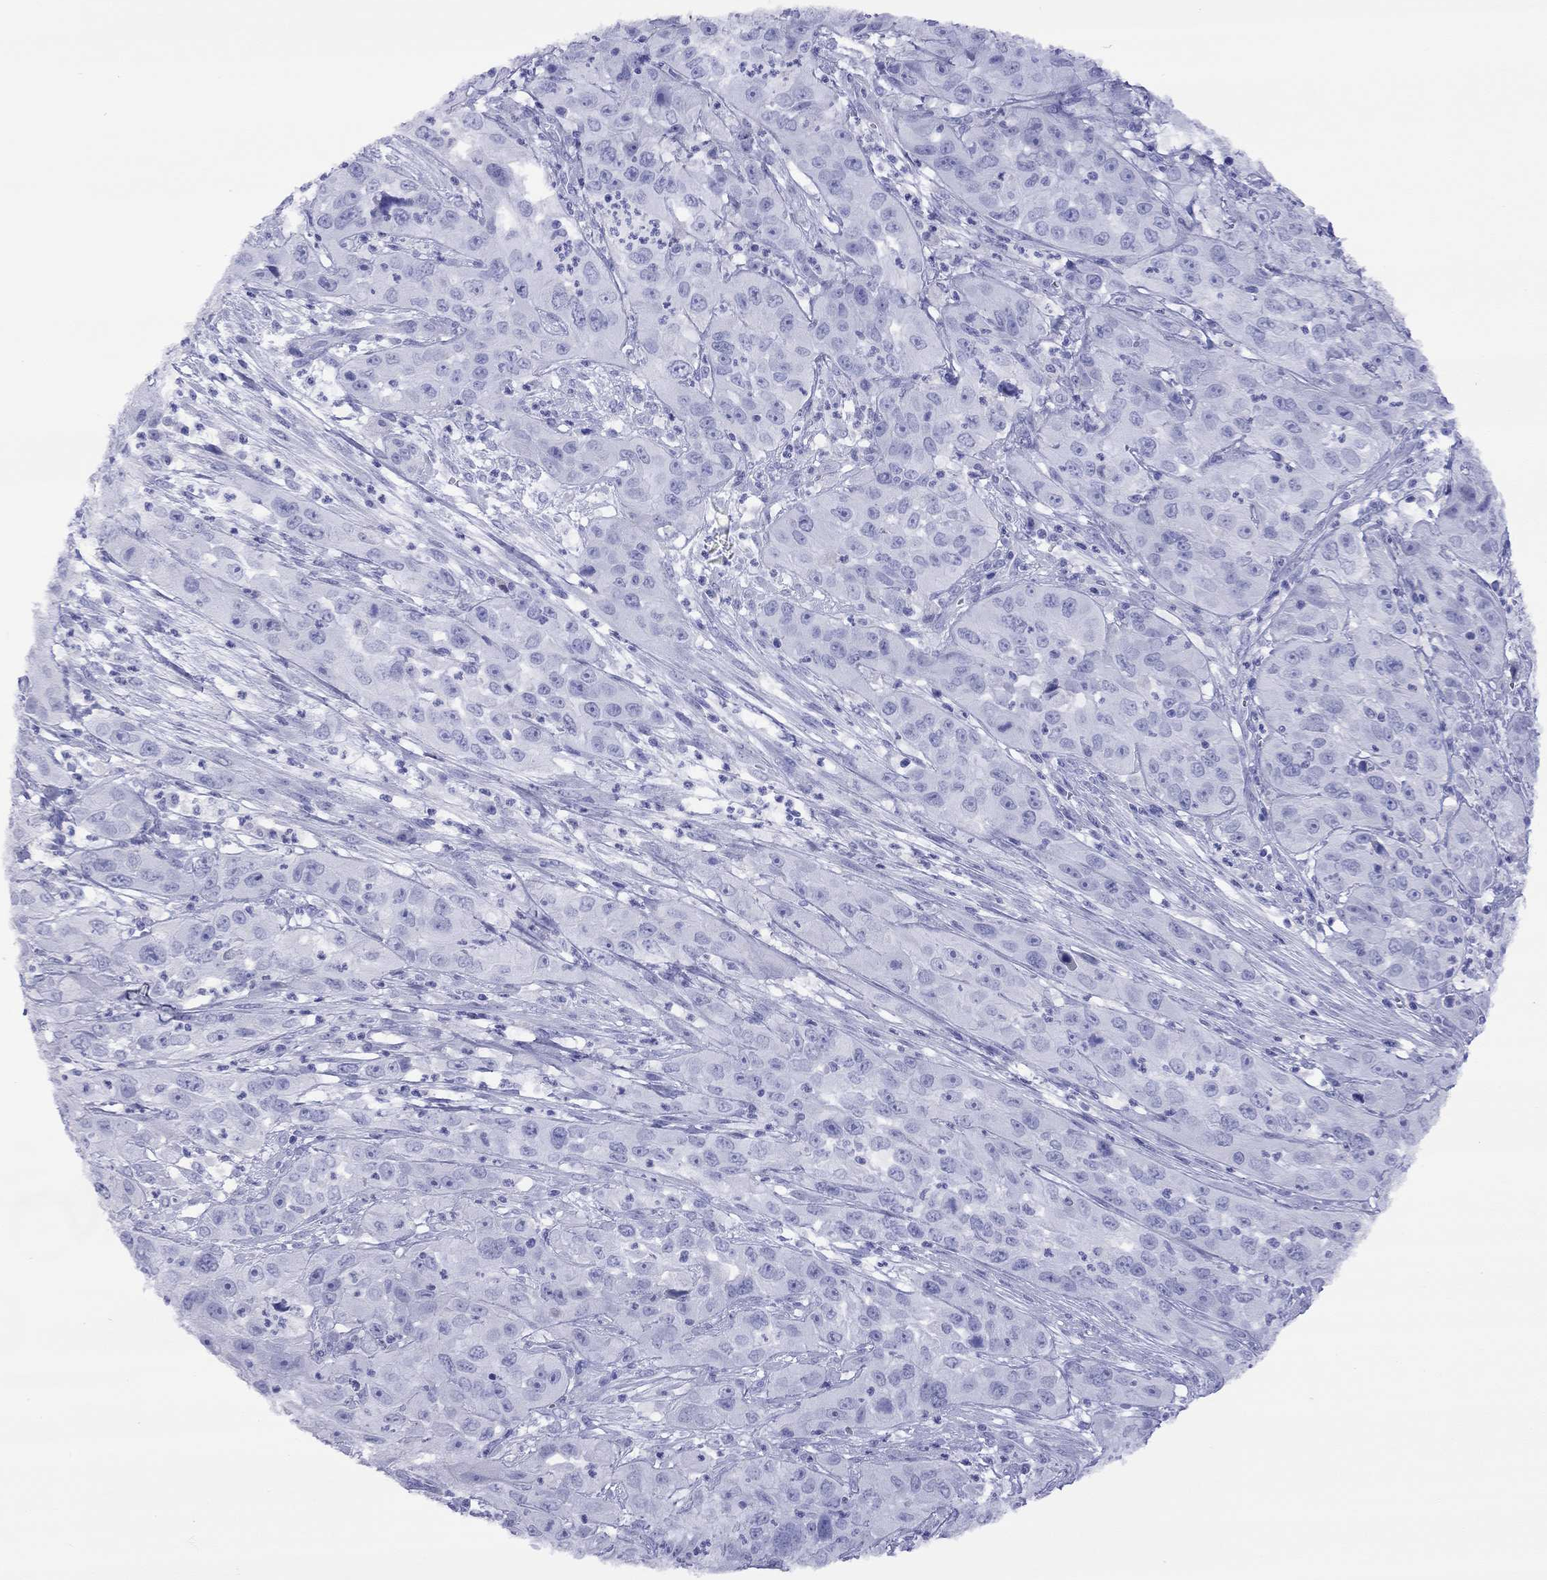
{"staining": {"intensity": "negative", "quantity": "none", "location": "none"}, "tissue": "cervical cancer", "cell_type": "Tumor cells", "image_type": "cancer", "snomed": [{"axis": "morphology", "description": "Squamous cell carcinoma, NOS"}, {"axis": "topography", "description": "Cervix"}], "caption": "Immunohistochemistry (IHC) micrograph of cervical cancer stained for a protein (brown), which reveals no positivity in tumor cells. (DAB (3,3'-diaminobenzidine) IHC with hematoxylin counter stain).", "gene": "SLC30A8", "patient": {"sex": "female", "age": 32}}